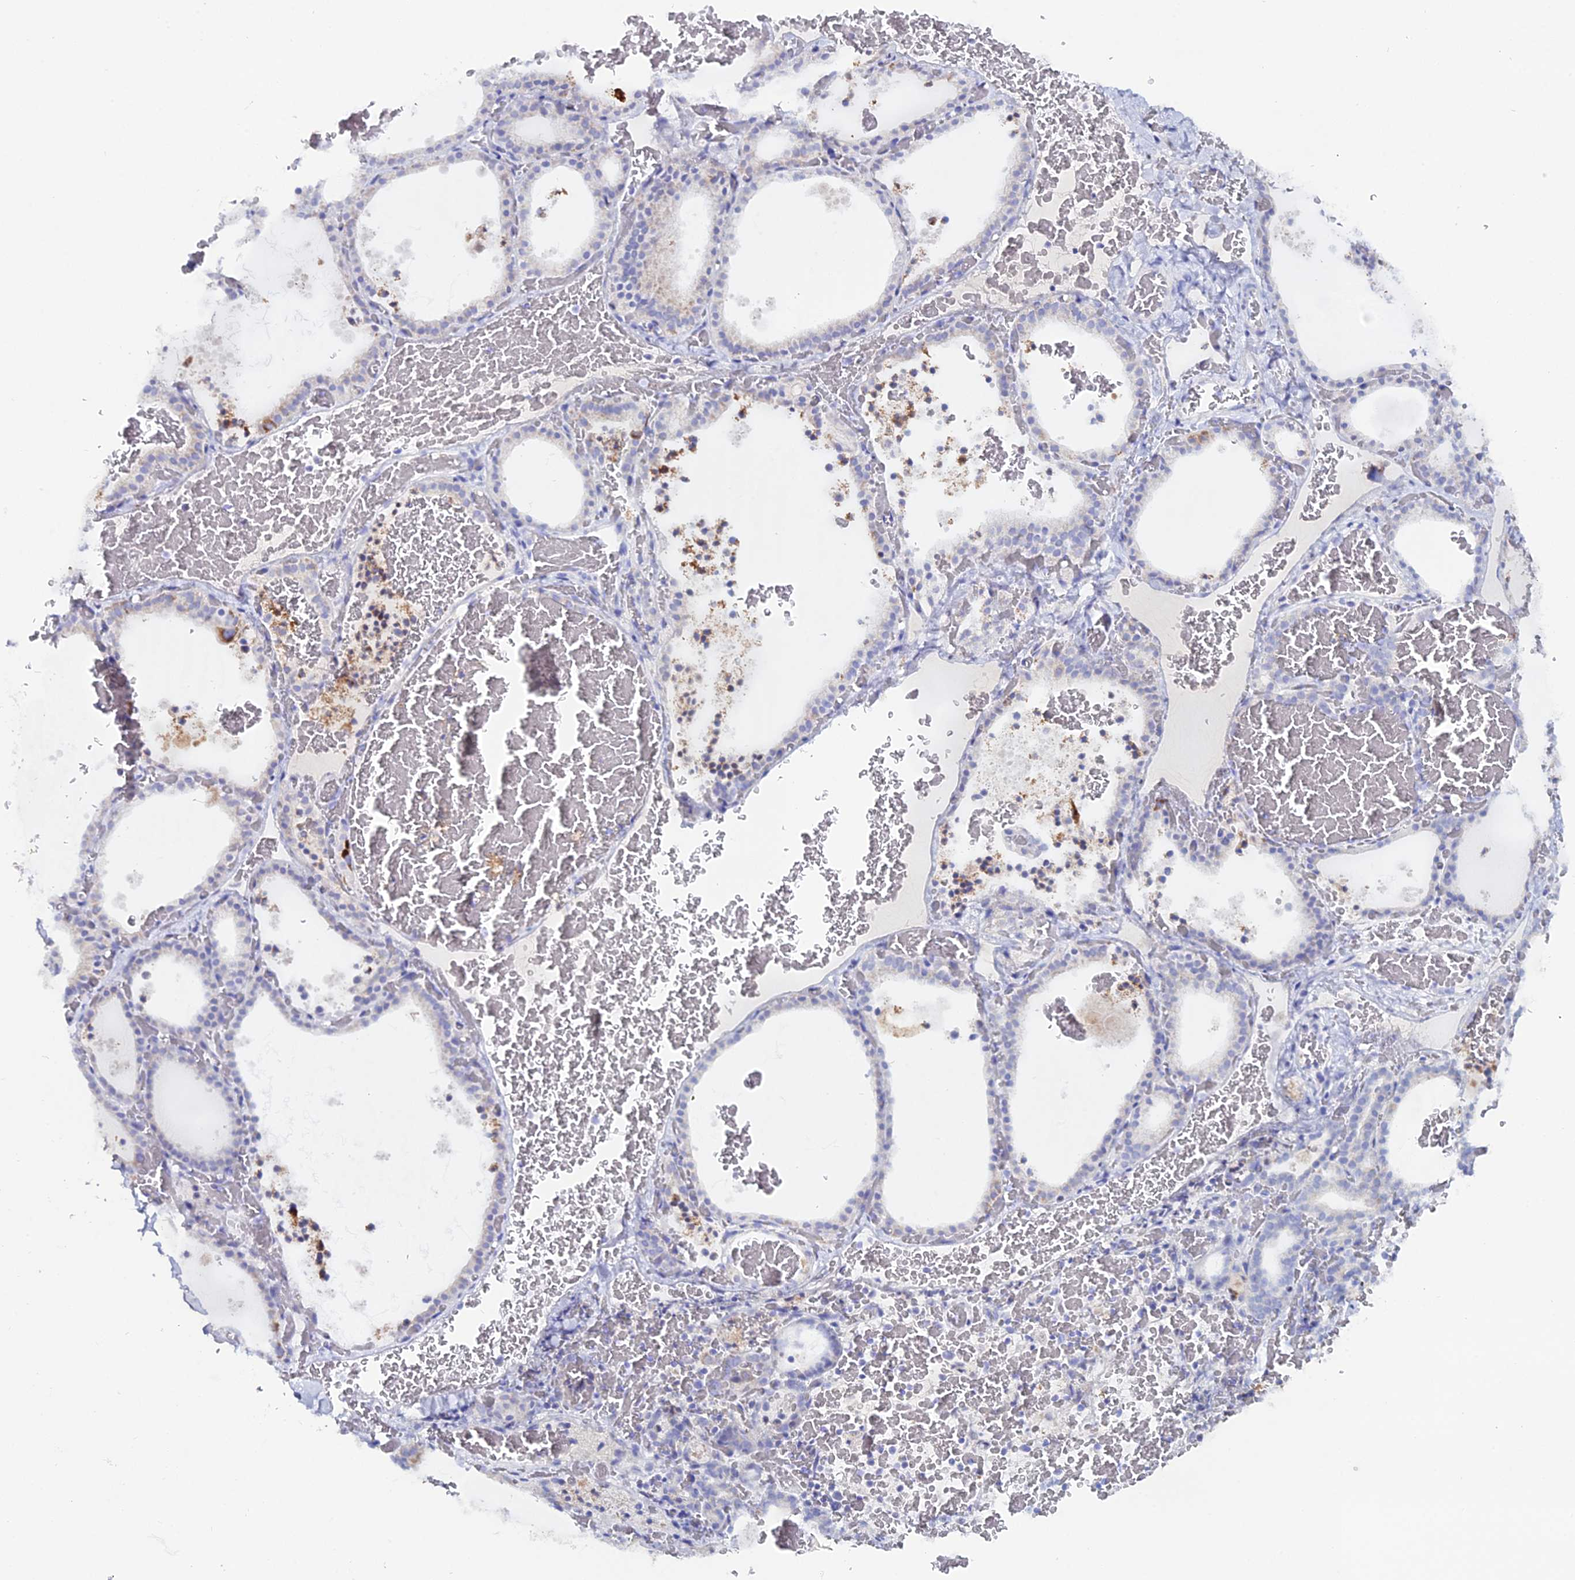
{"staining": {"intensity": "negative", "quantity": "none", "location": "none"}, "tissue": "thyroid gland", "cell_type": "Glandular cells", "image_type": "normal", "snomed": [{"axis": "morphology", "description": "Normal tissue, NOS"}, {"axis": "topography", "description": "Thyroid gland"}], "caption": "Glandular cells show no significant positivity in unremarkable thyroid gland. (Stains: DAB (3,3'-diaminobenzidine) IHC with hematoxylin counter stain, Microscopy: brightfield microscopy at high magnification).", "gene": "DHX34", "patient": {"sex": "female", "age": 39}}